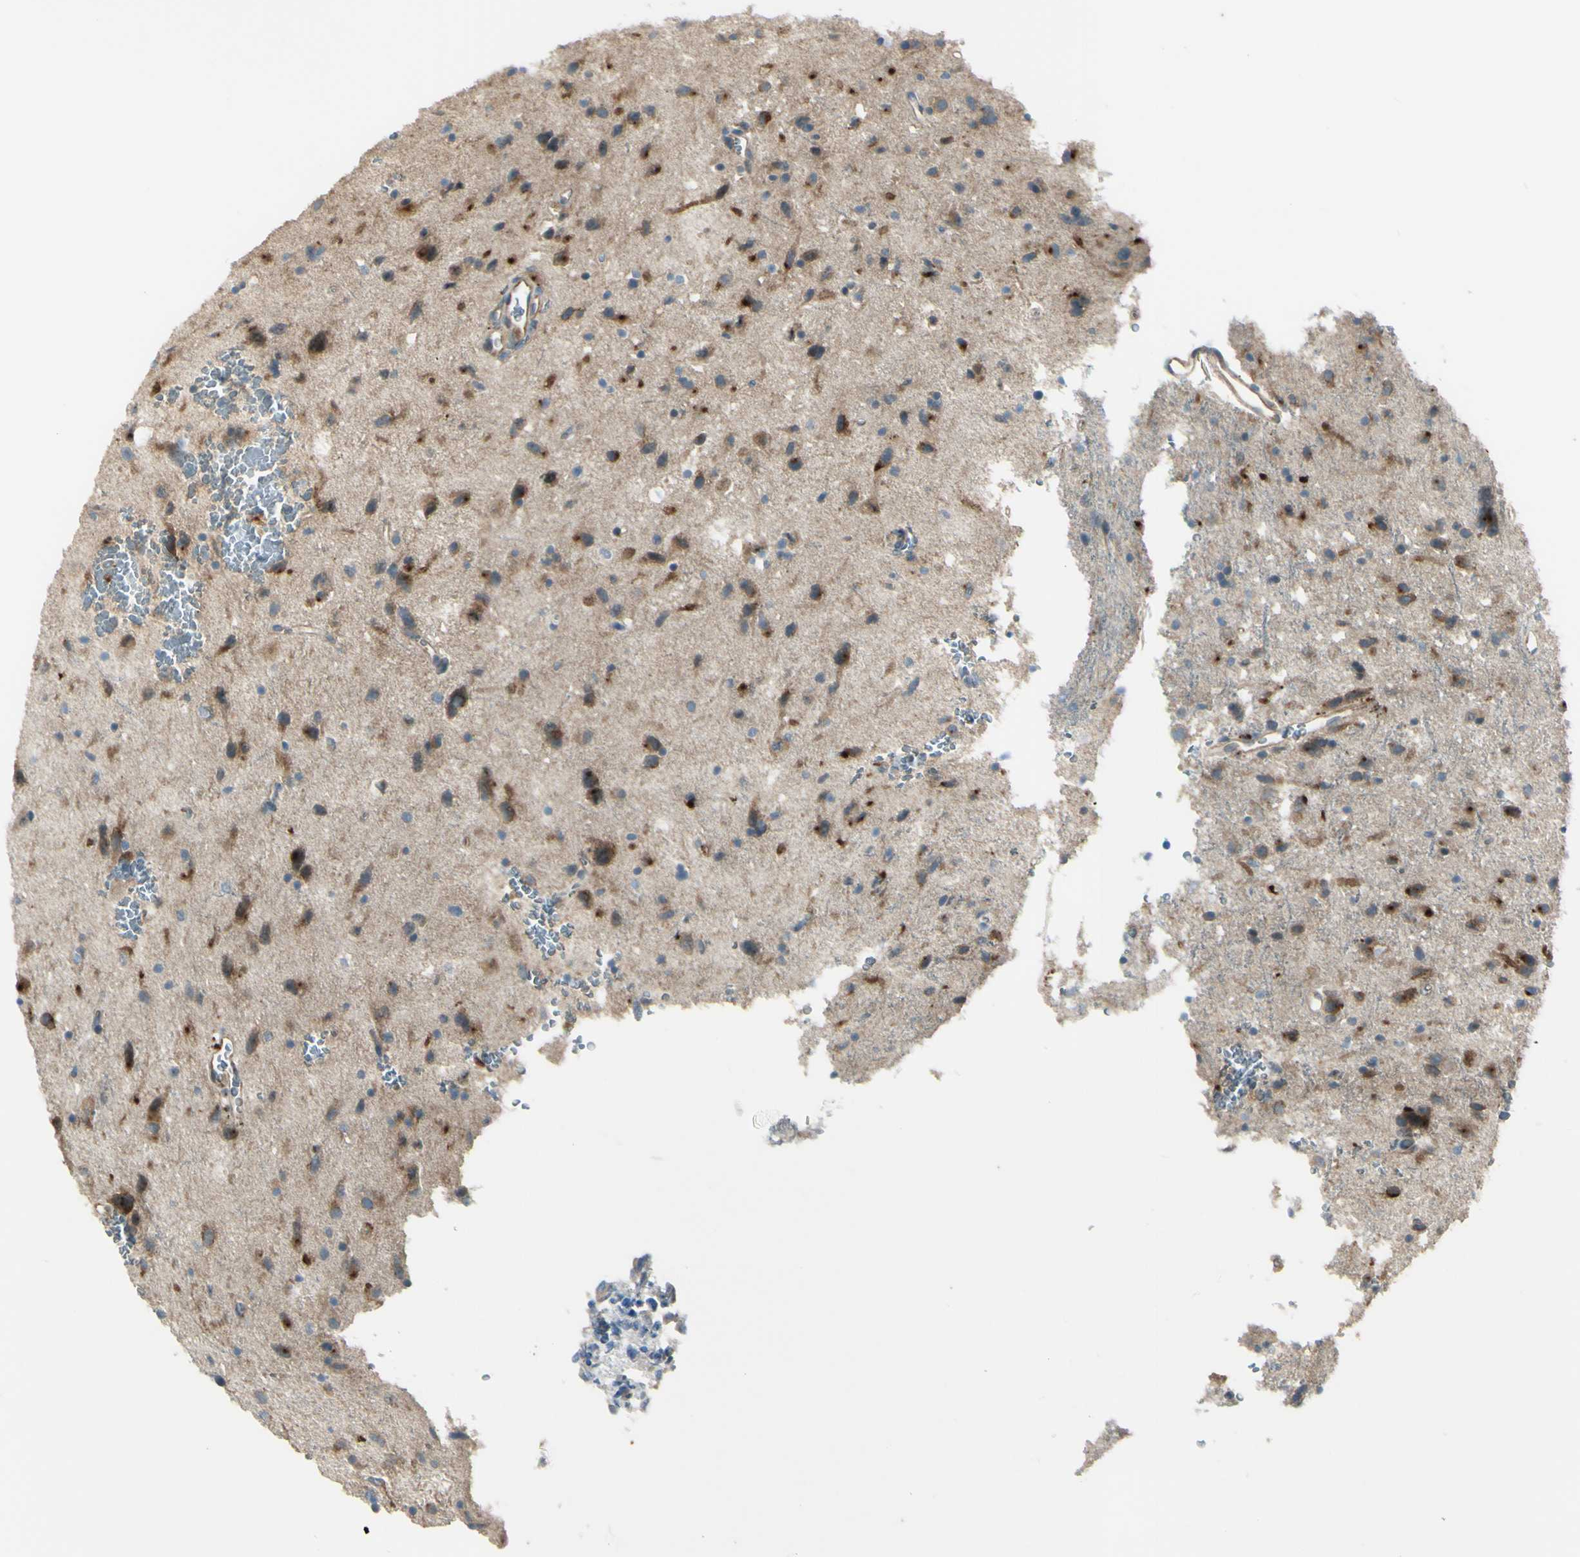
{"staining": {"intensity": "strong", "quantity": "25%-75%", "location": "cytoplasmic/membranous"}, "tissue": "glioma", "cell_type": "Tumor cells", "image_type": "cancer", "snomed": [{"axis": "morphology", "description": "Glioma, malignant, Low grade"}, {"axis": "topography", "description": "Brain"}], "caption": "Glioma was stained to show a protein in brown. There is high levels of strong cytoplasmic/membranous positivity in approximately 25%-75% of tumor cells.", "gene": "LMTK2", "patient": {"sex": "male", "age": 77}}